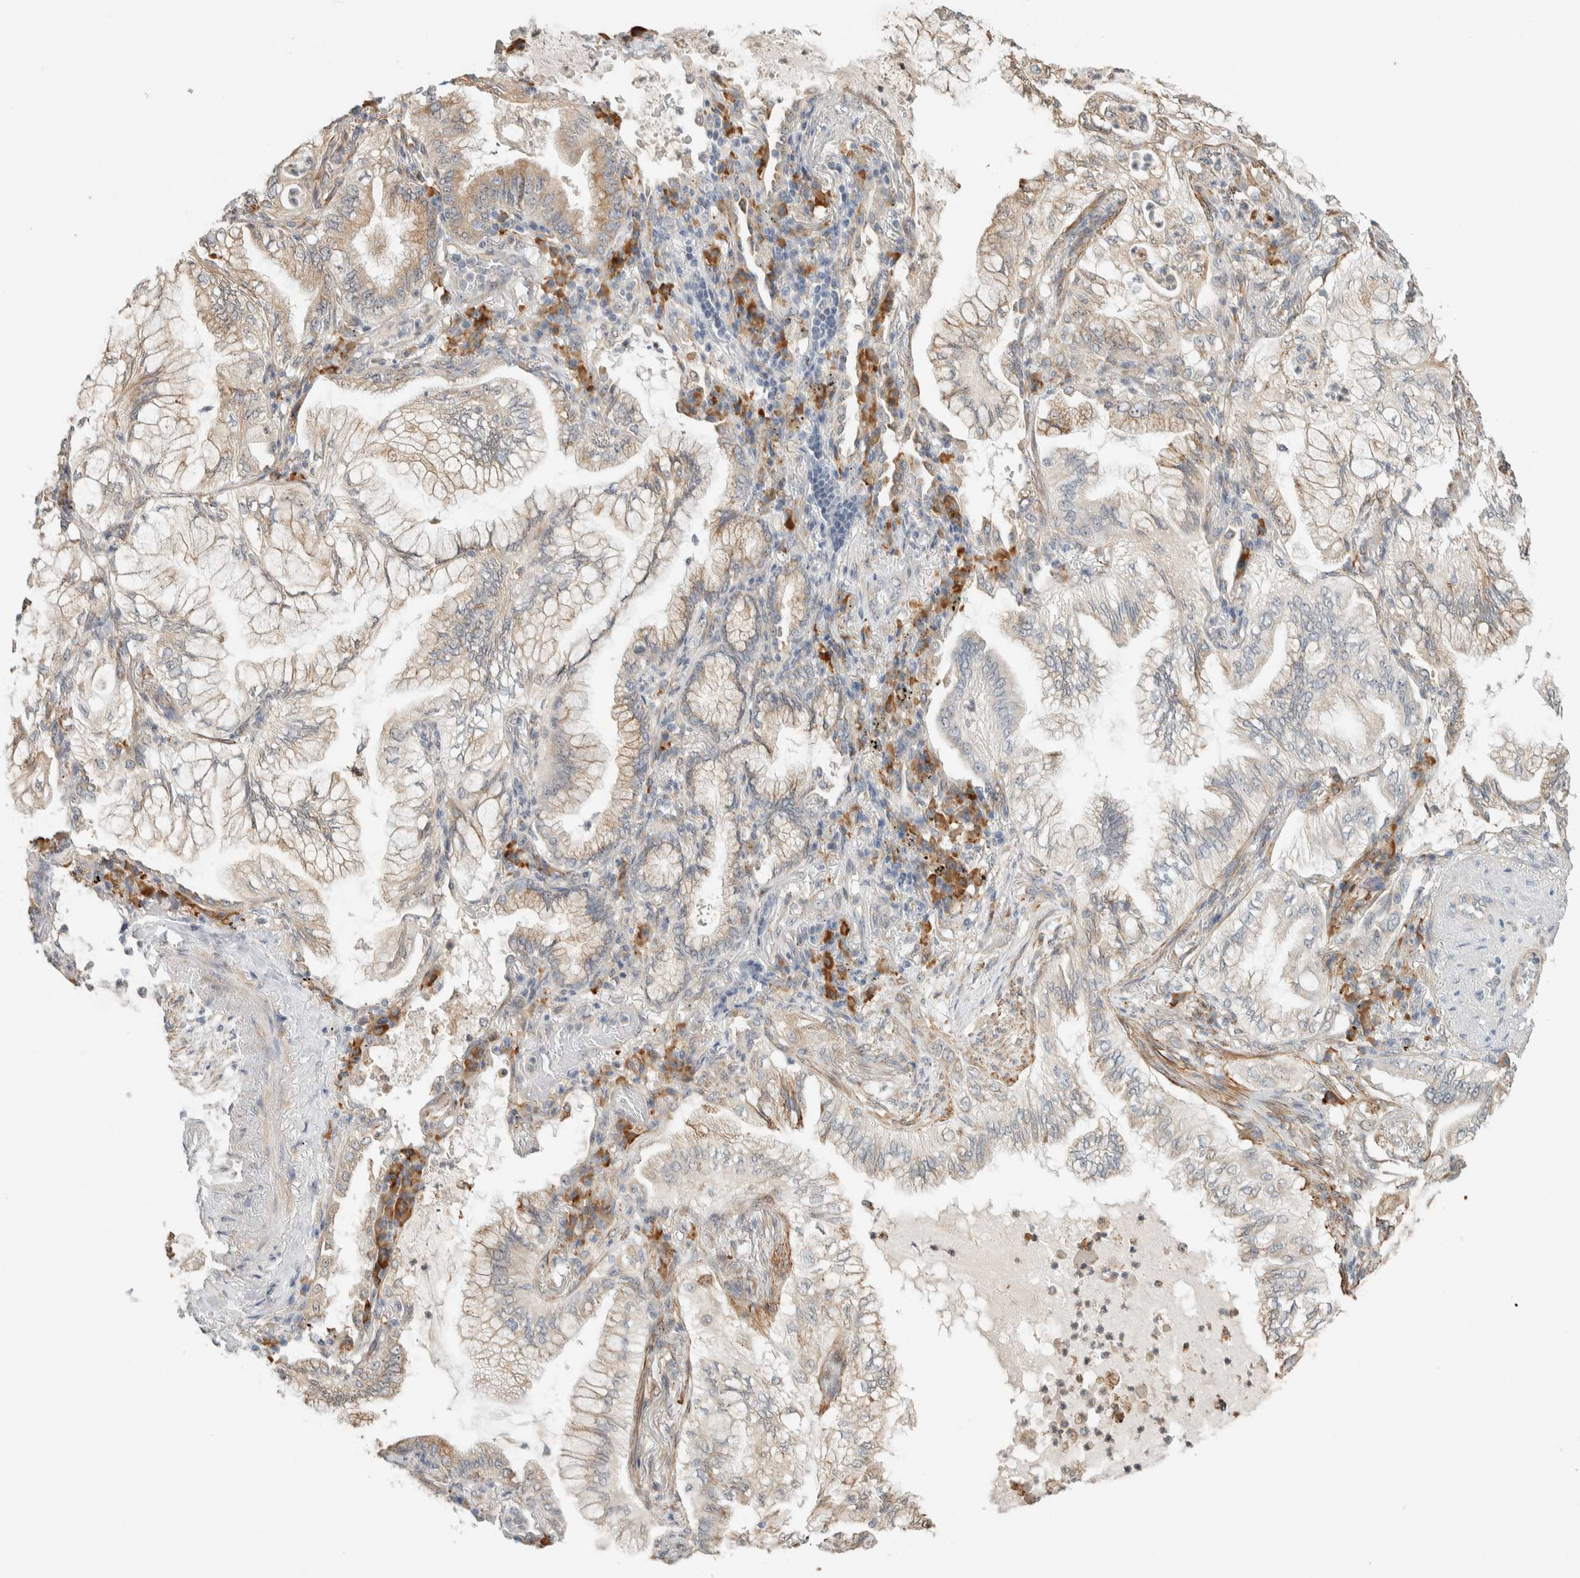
{"staining": {"intensity": "weak", "quantity": "25%-75%", "location": "cytoplasmic/membranous"}, "tissue": "lung cancer", "cell_type": "Tumor cells", "image_type": "cancer", "snomed": [{"axis": "morphology", "description": "Adenocarcinoma, NOS"}, {"axis": "topography", "description": "Lung"}], "caption": "DAB (3,3'-diaminobenzidine) immunohistochemical staining of human adenocarcinoma (lung) demonstrates weak cytoplasmic/membranous protein expression in approximately 25%-75% of tumor cells. (DAB (3,3'-diaminobenzidine) = brown stain, brightfield microscopy at high magnification).", "gene": "KLHL40", "patient": {"sex": "female", "age": 70}}